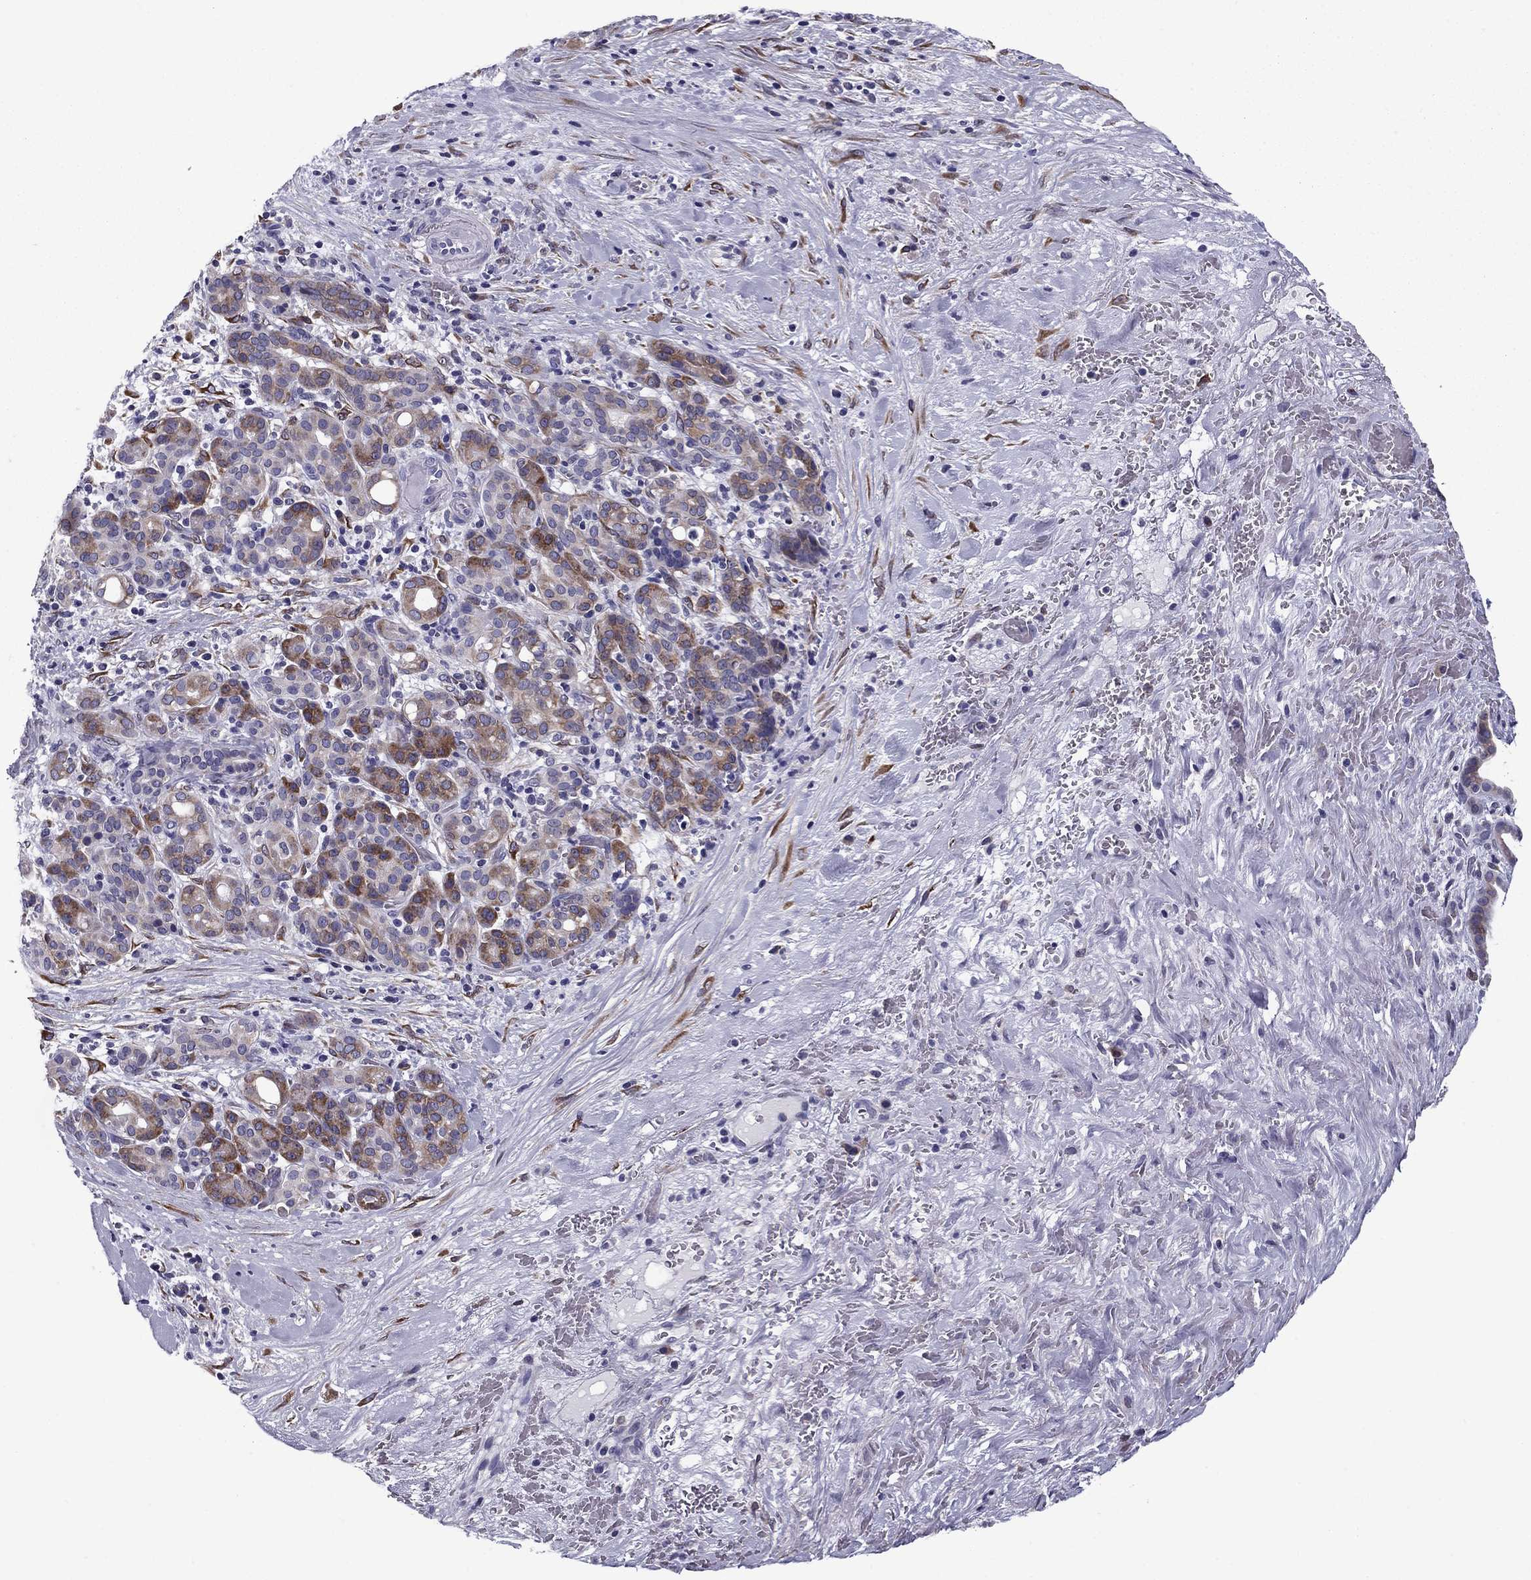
{"staining": {"intensity": "strong", "quantity": "25%-75%", "location": "cytoplasmic/membranous"}, "tissue": "pancreatic cancer", "cell_type": "Tumor cells", "image_type": "cancer", "snomed": [{"axis": "morphology", "description": "Adenocarcinoma, NOS"}, {"axis": "topography", "description": "Pancreas"}], "caption": "Brown immunohistochemical staining in human pancreatic cancer (adenocarcinoma) demonstrates strong cytoplasmic/membranous staining in approximately 25%-75% of tumor cells.", "gene": "TMED3", "patient": {"sex": "male", "age": 44}}